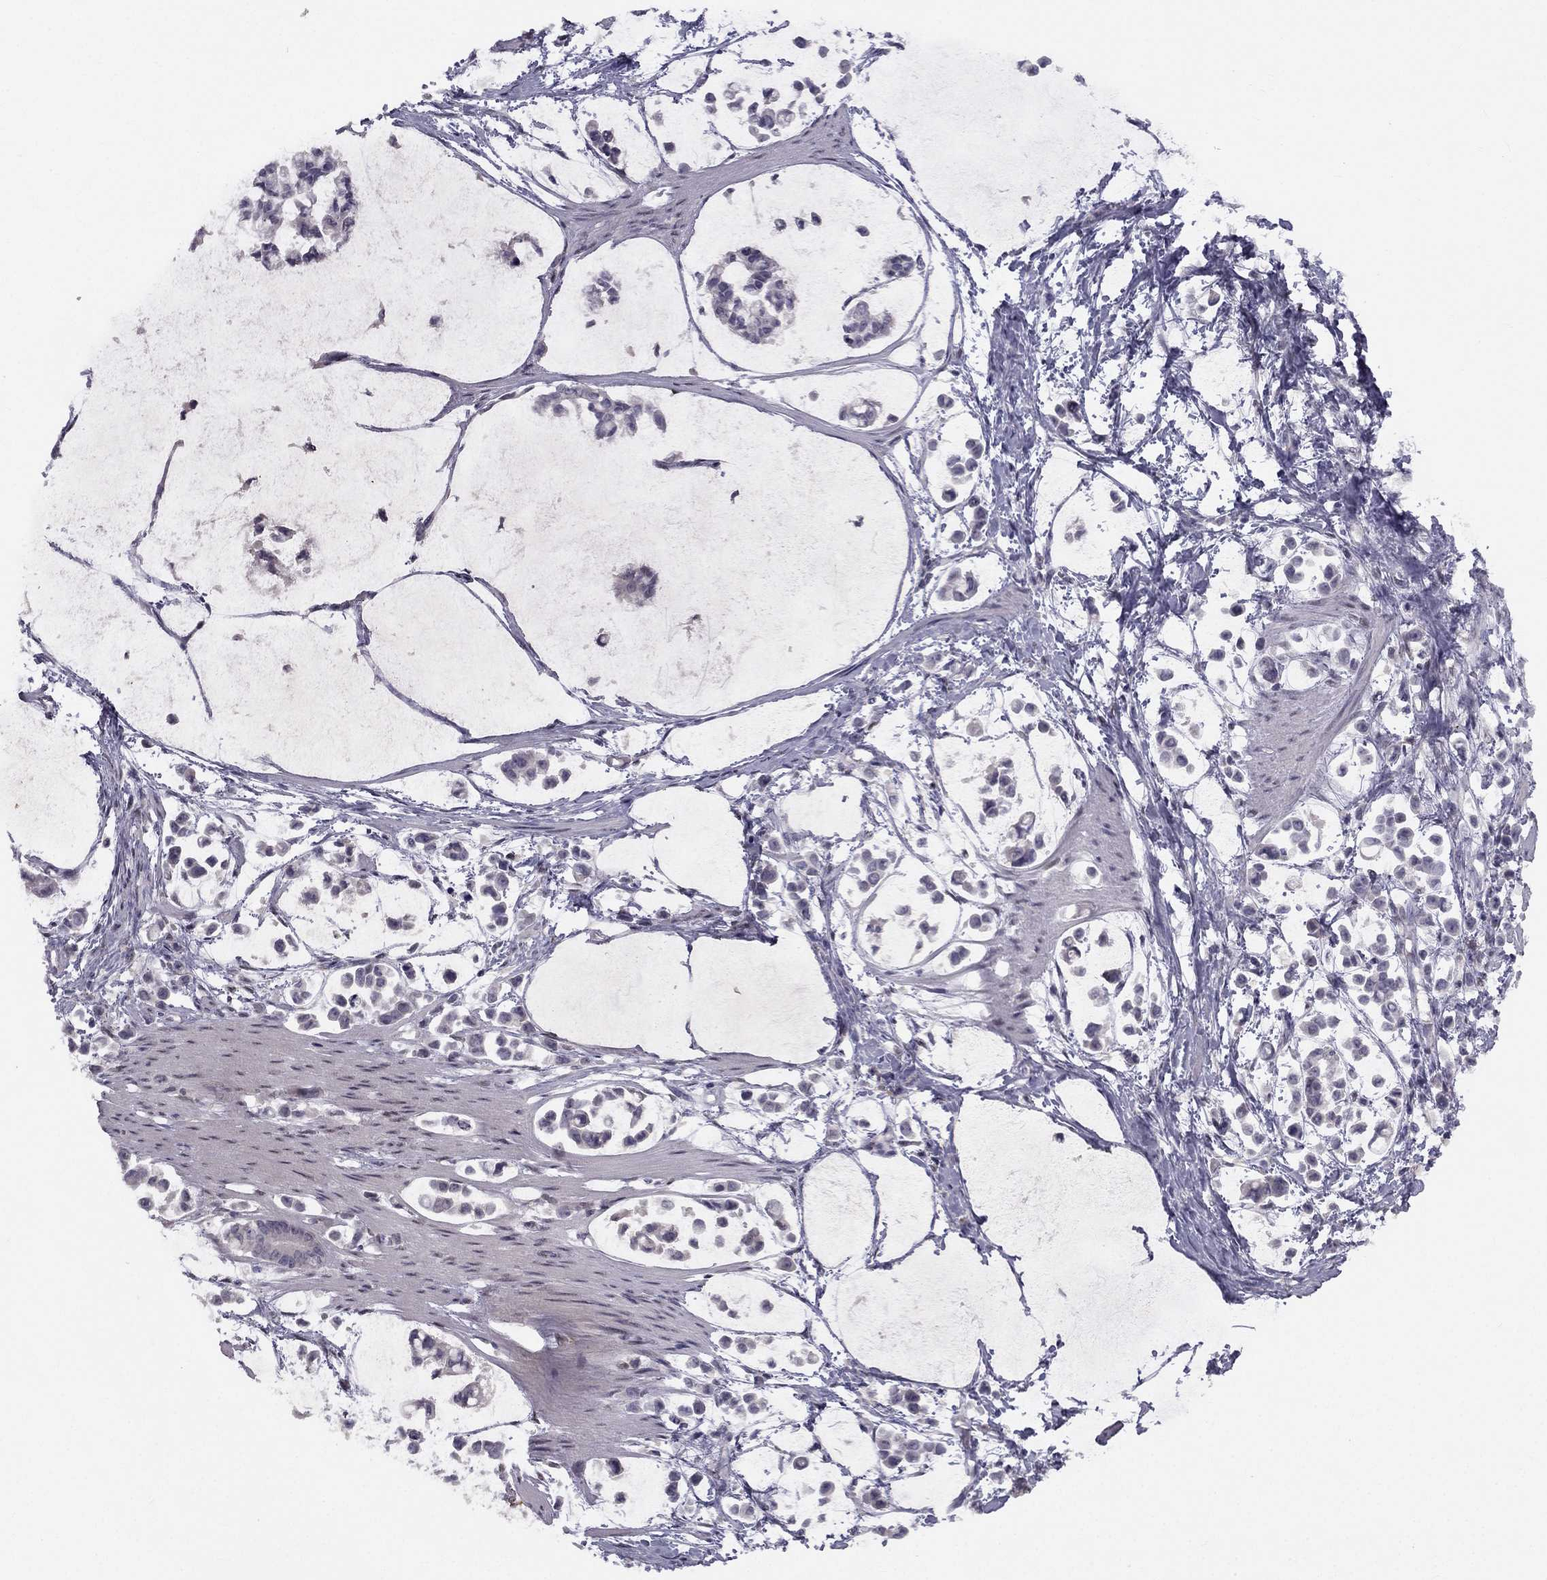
{"staining": {"intensity": "negative", "quantity": "none", "location": "none"}, "tissue": "stomach cancer", "cell_type": "Tumor cells", "image_type": "cancer", "snomed": [{"axis": "morphology", "description": "Adenocarcinoma, NOS"}, {"axis": "topography", "description": "Stomach"}], "caption": "A micrograph of human stomach cancer (adenocarcinoma) is negative for staining in tumor cells.", "gene": "TRPS1", "patient": {"sex": "male", "age": 82}}